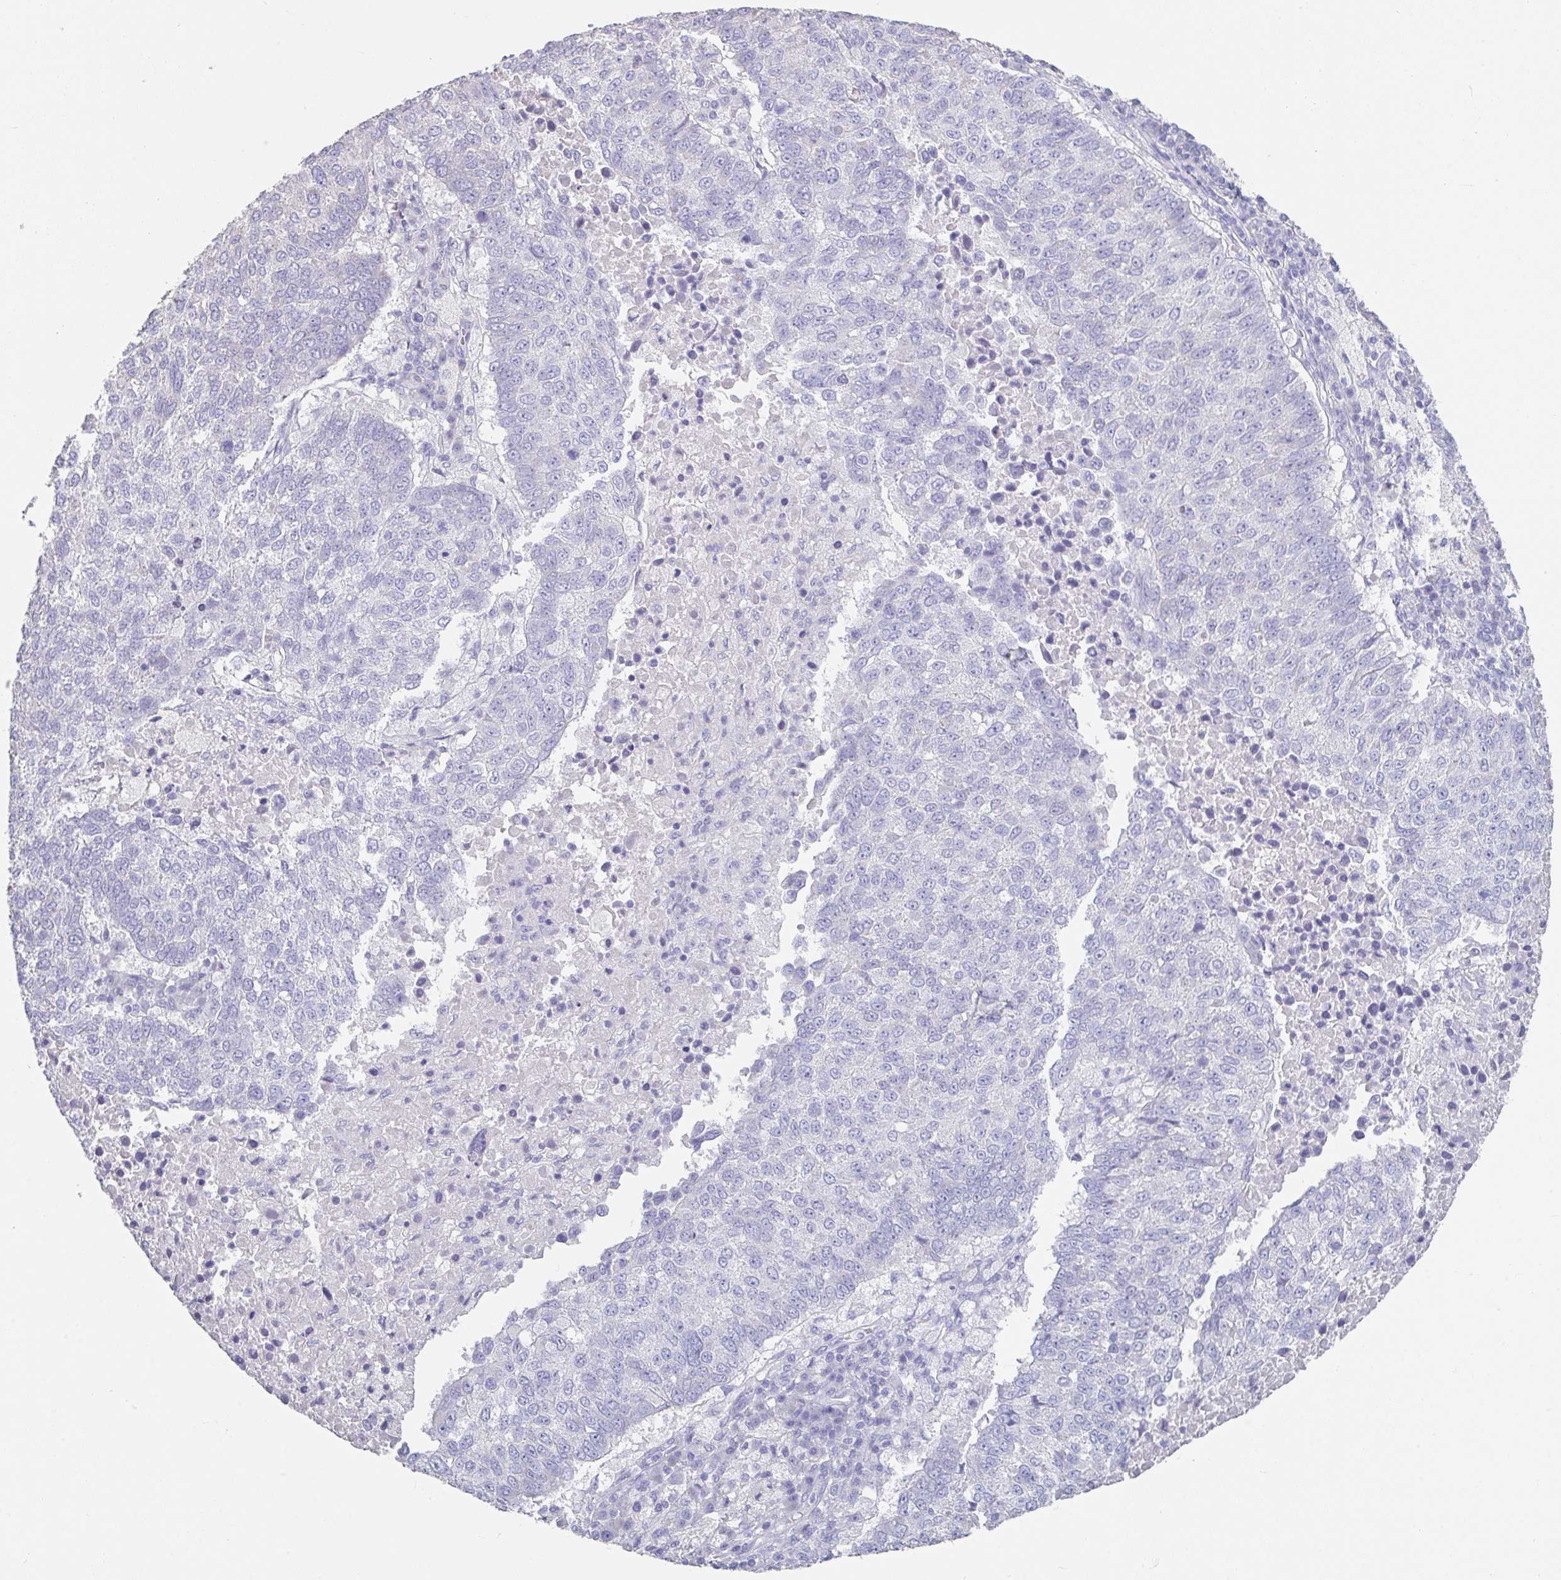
{"staining": {"intensity": "negative", "quantity": "none", "location": "none"}, "tissue": "lung cancer", "cell_type": "Tumor cells", "image_type": "cancer", "snomed": [{"axis": "morphology", "description": "Squamous cell carcinoma, NOS"}, {"axis": "topography", "description": "Lung"}], "caption": "DAB (3,3'-diaminobenzidine) immunohistochemical staining of squamous cell carcinoma (lung) demonstrates no significant expression in tumor cells.", "gene": "SLC44A4", "patient": {"sex": "male", "age": 73}}